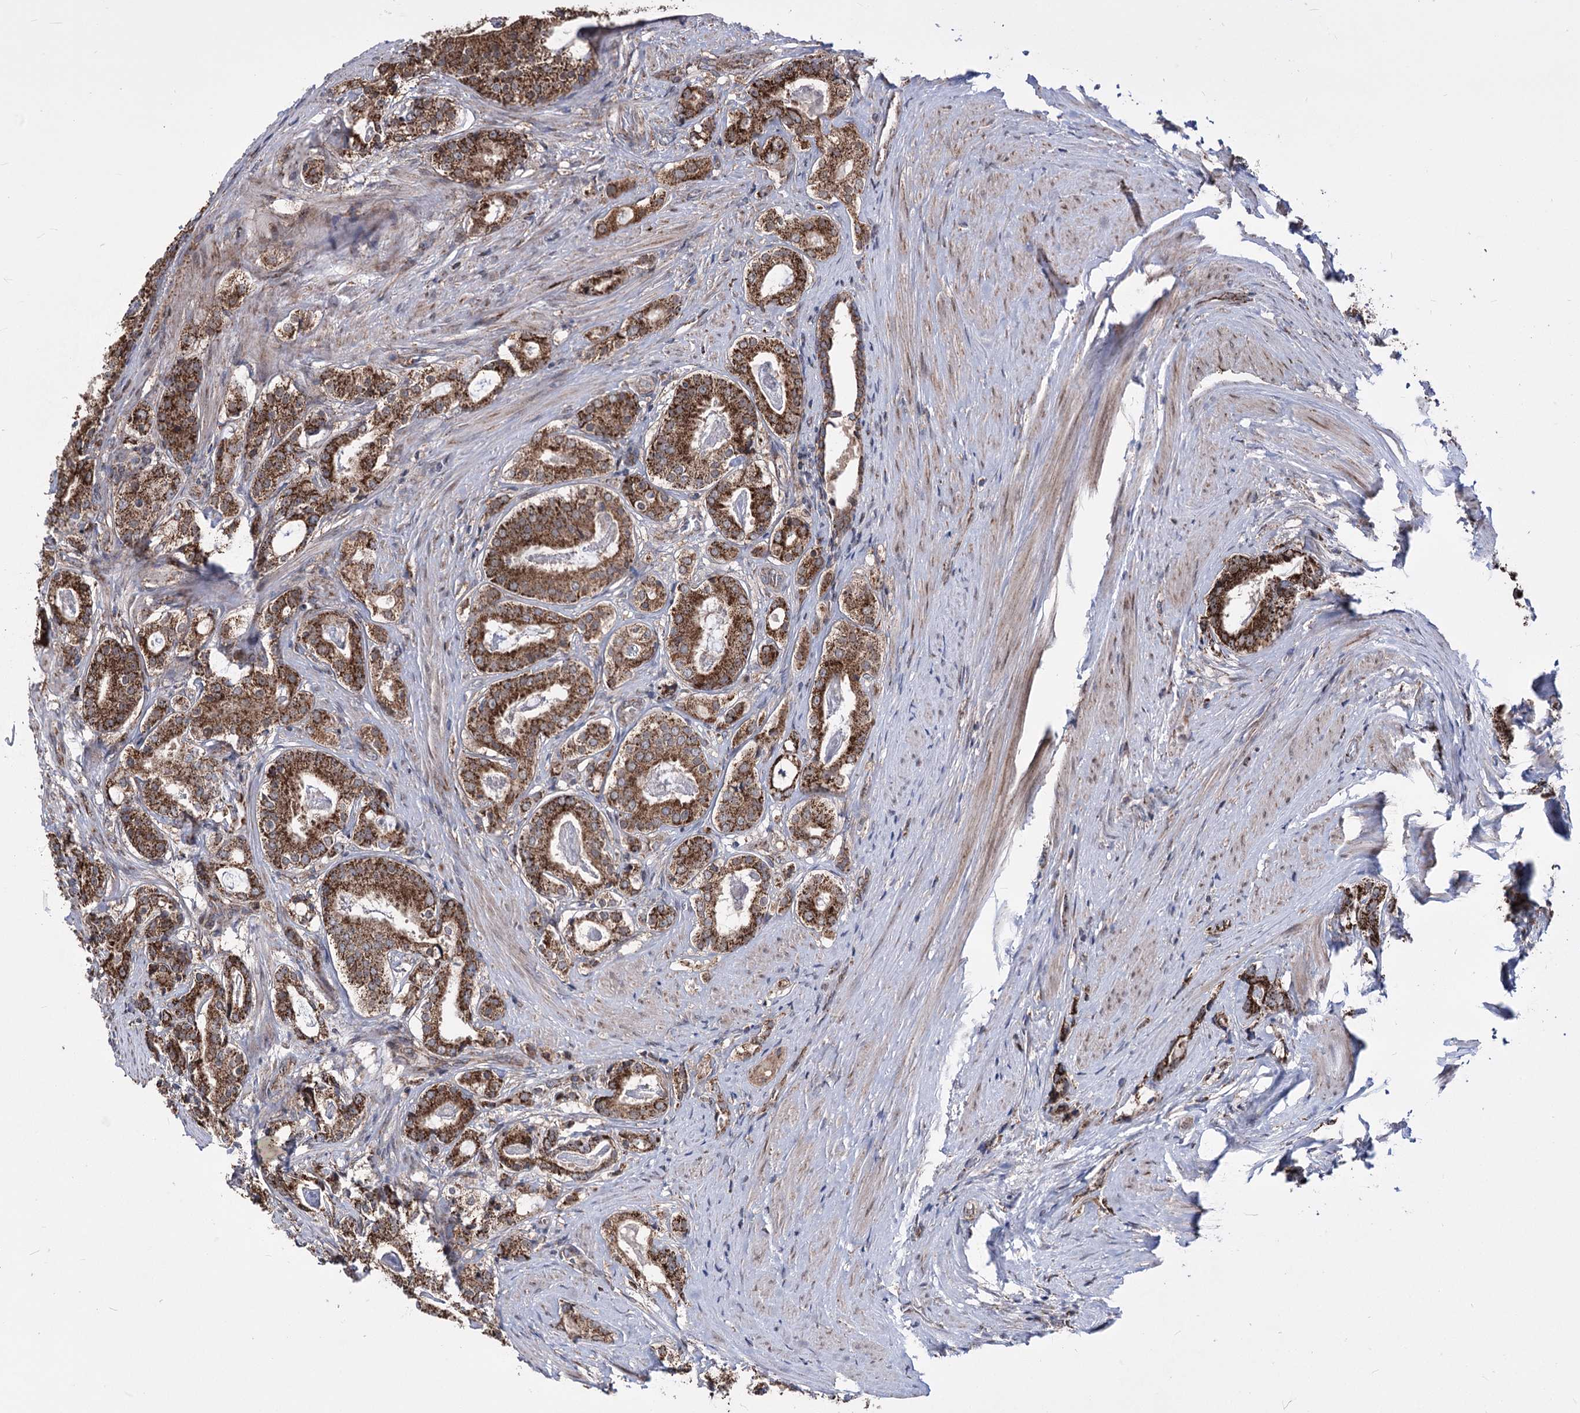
{"staining": {"intensity": "moderate", "quantity": ">75%", "location": "cytoplasmic/membranous"}, "tissue": "prostate cancer", "cell_type": "Tumor cells", "image_type": "cancer", "snomed": [{"axis": "morphology", "description": "Adenocarcinoma, High grade"}, {"axis": "topography", "description": "Prostate"}], "caption": "Immunohistochemical staining of high-grade adenocarcinoma (prostate) displays moderate cytoplasmic/membranous protein expression in about >75% of tumor cells.", "gene": "CREB3L4", "patient": {"sex": "male", "age": 63}}